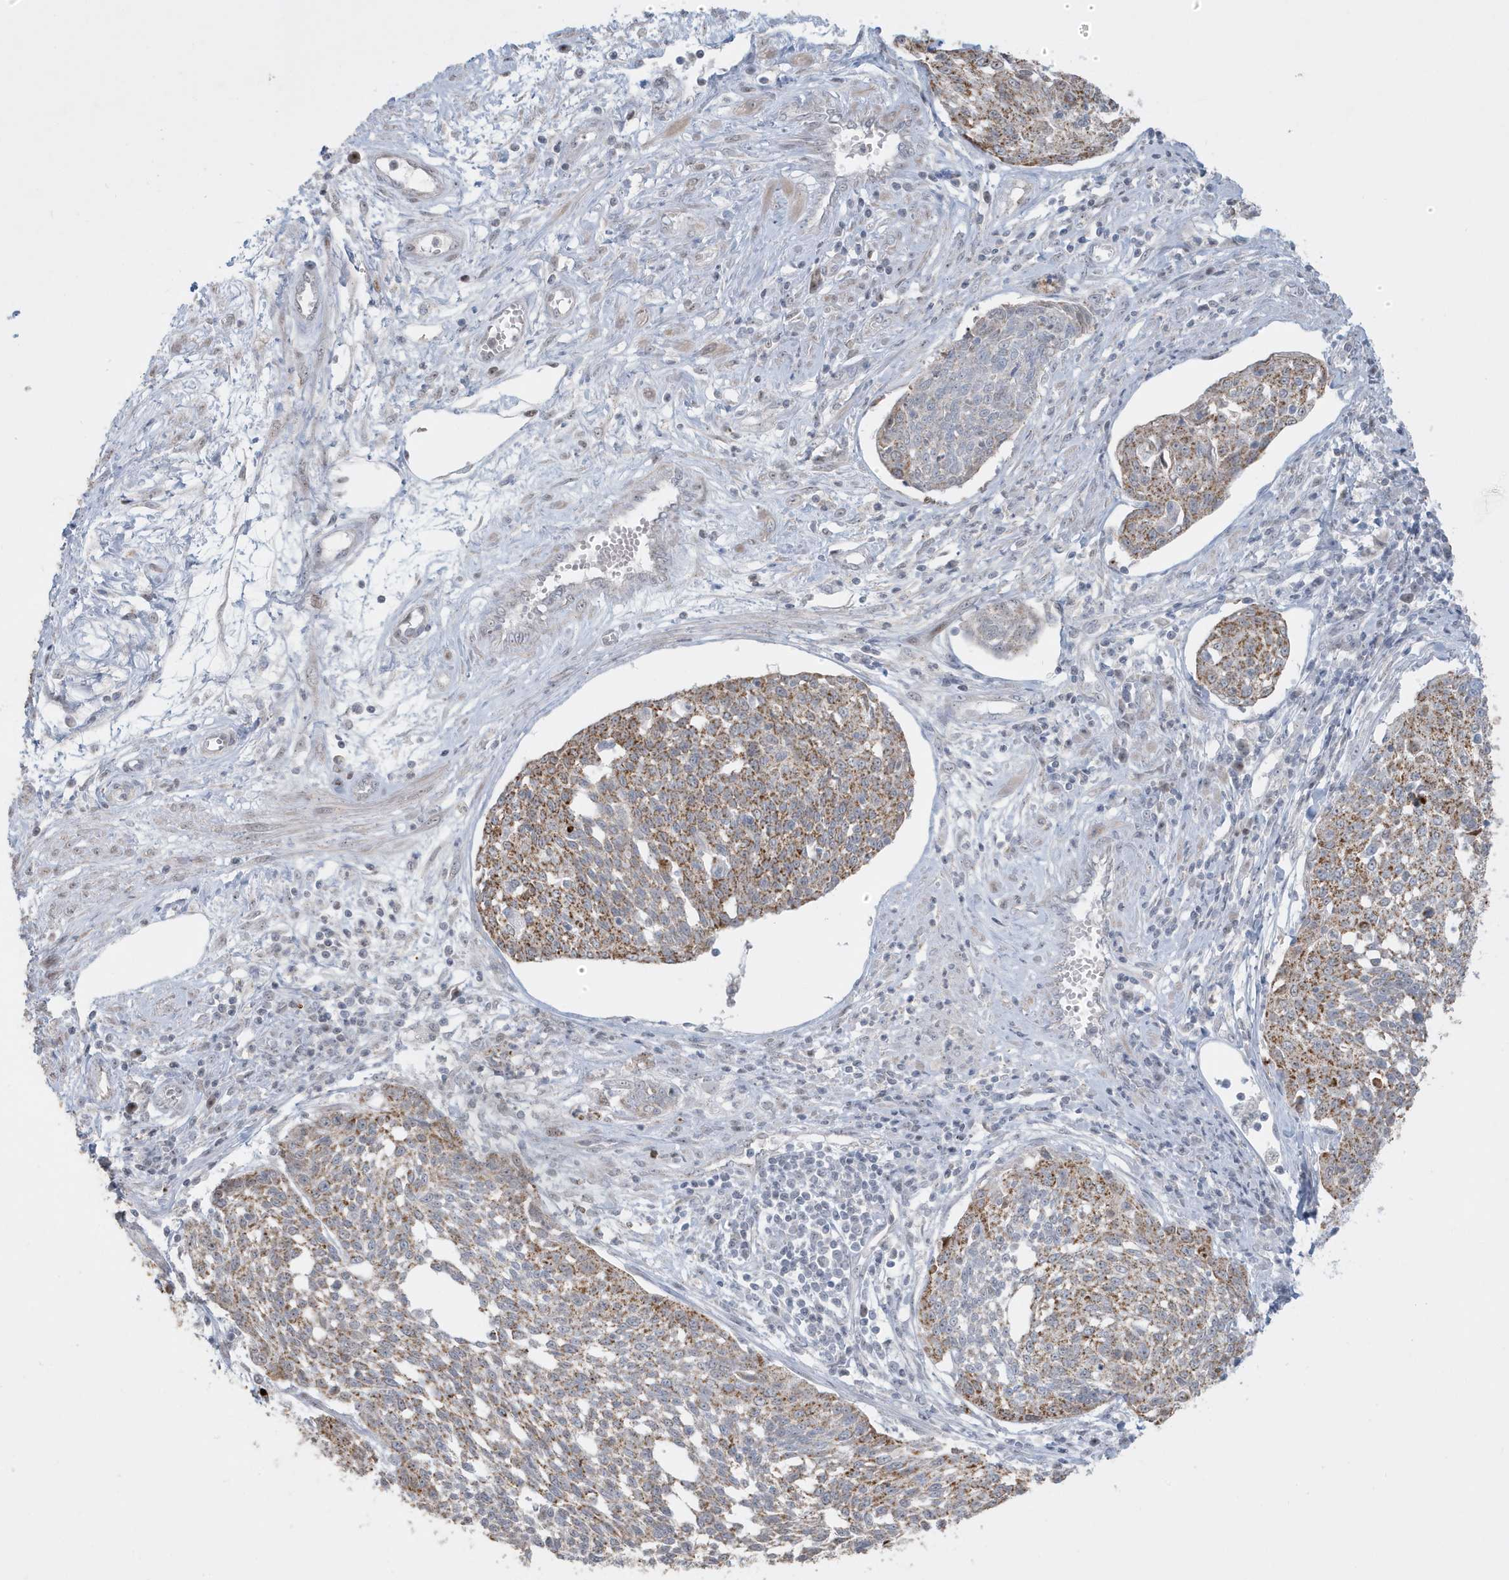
{"staining": {"intensity": "moderate", "quantity": "25%-75%", "location": "cytoplasmic/membranous"}, "tissue": "cervical cancer", "cell_type": "Tumor cells", "image_type": "cancer", "snomed": [{"axis": "morphology", "description": "Squamous cell carcinoma, NOS"}, {"axis": "topography", "description": "Cervix"}], "caption": "The photomicrograph shows staining of cervical squamous cell carcinoma, revealing moderate cytoplasmic/membranous protein positivity (brown color) within tumor cells.", "gene": "FNDC1", "patient": {"sex": "female", "age": 34}}